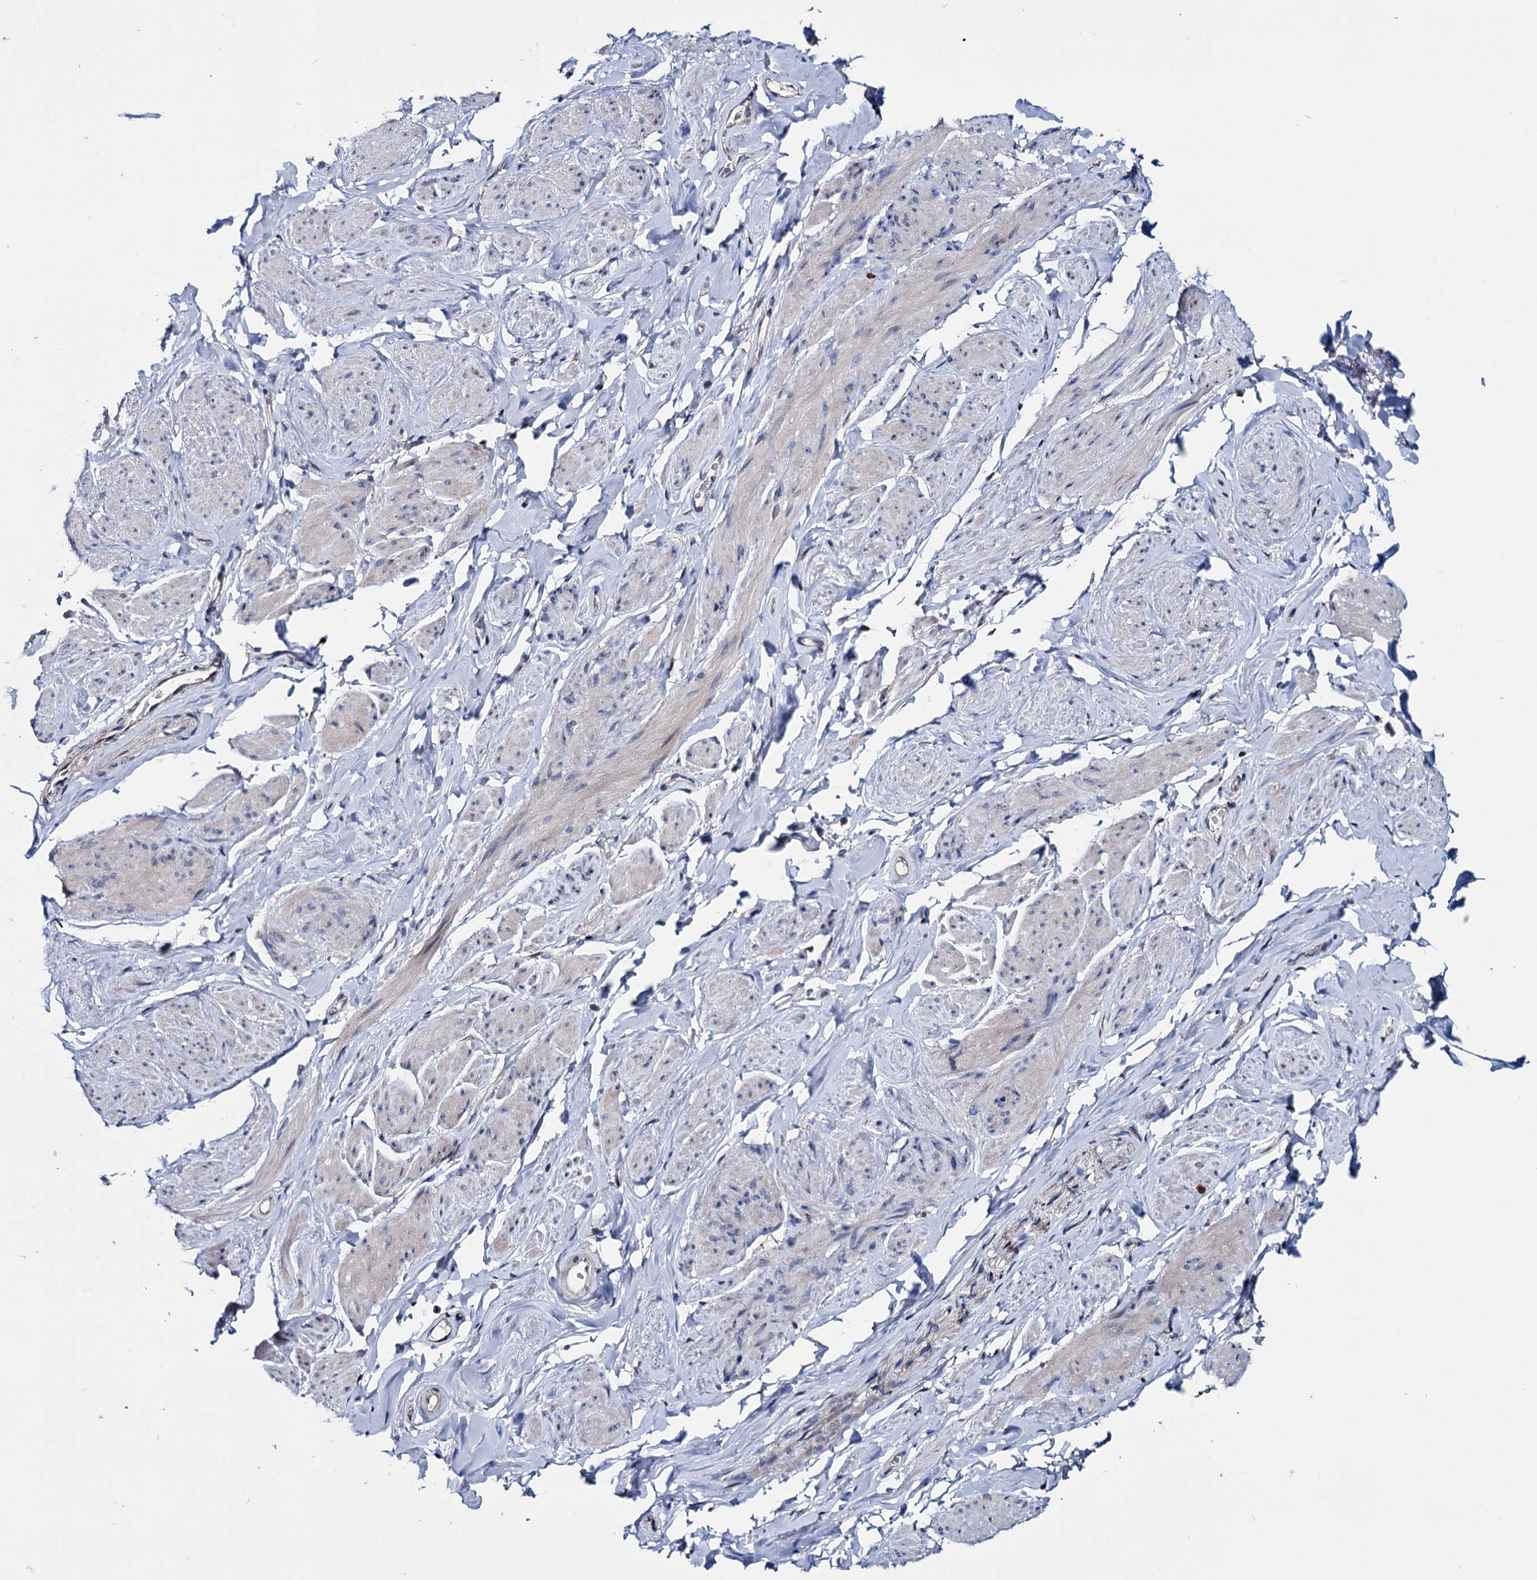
{"staining": {"intensity": "negative", "quantity": "none", "location": "none"}, "tissue": "smooth muscle", "cell_type": "Smooth muscle cells", "image_type": "normal", "snomed": [{"axis": "morphology", "description": "Normal tissue, NOS"}, {"axis": "topography", "description": "Smooth muscle"}, {"axis": "topography", "description": "Peripheral nerve tissue"}], "caption": "Immunohistochemistry of unremarkable smooth muscle demonstrates no expression in smooth muscle cells.", "gene": "EYA4", "patient": {"sex": "male", "age": 69}}